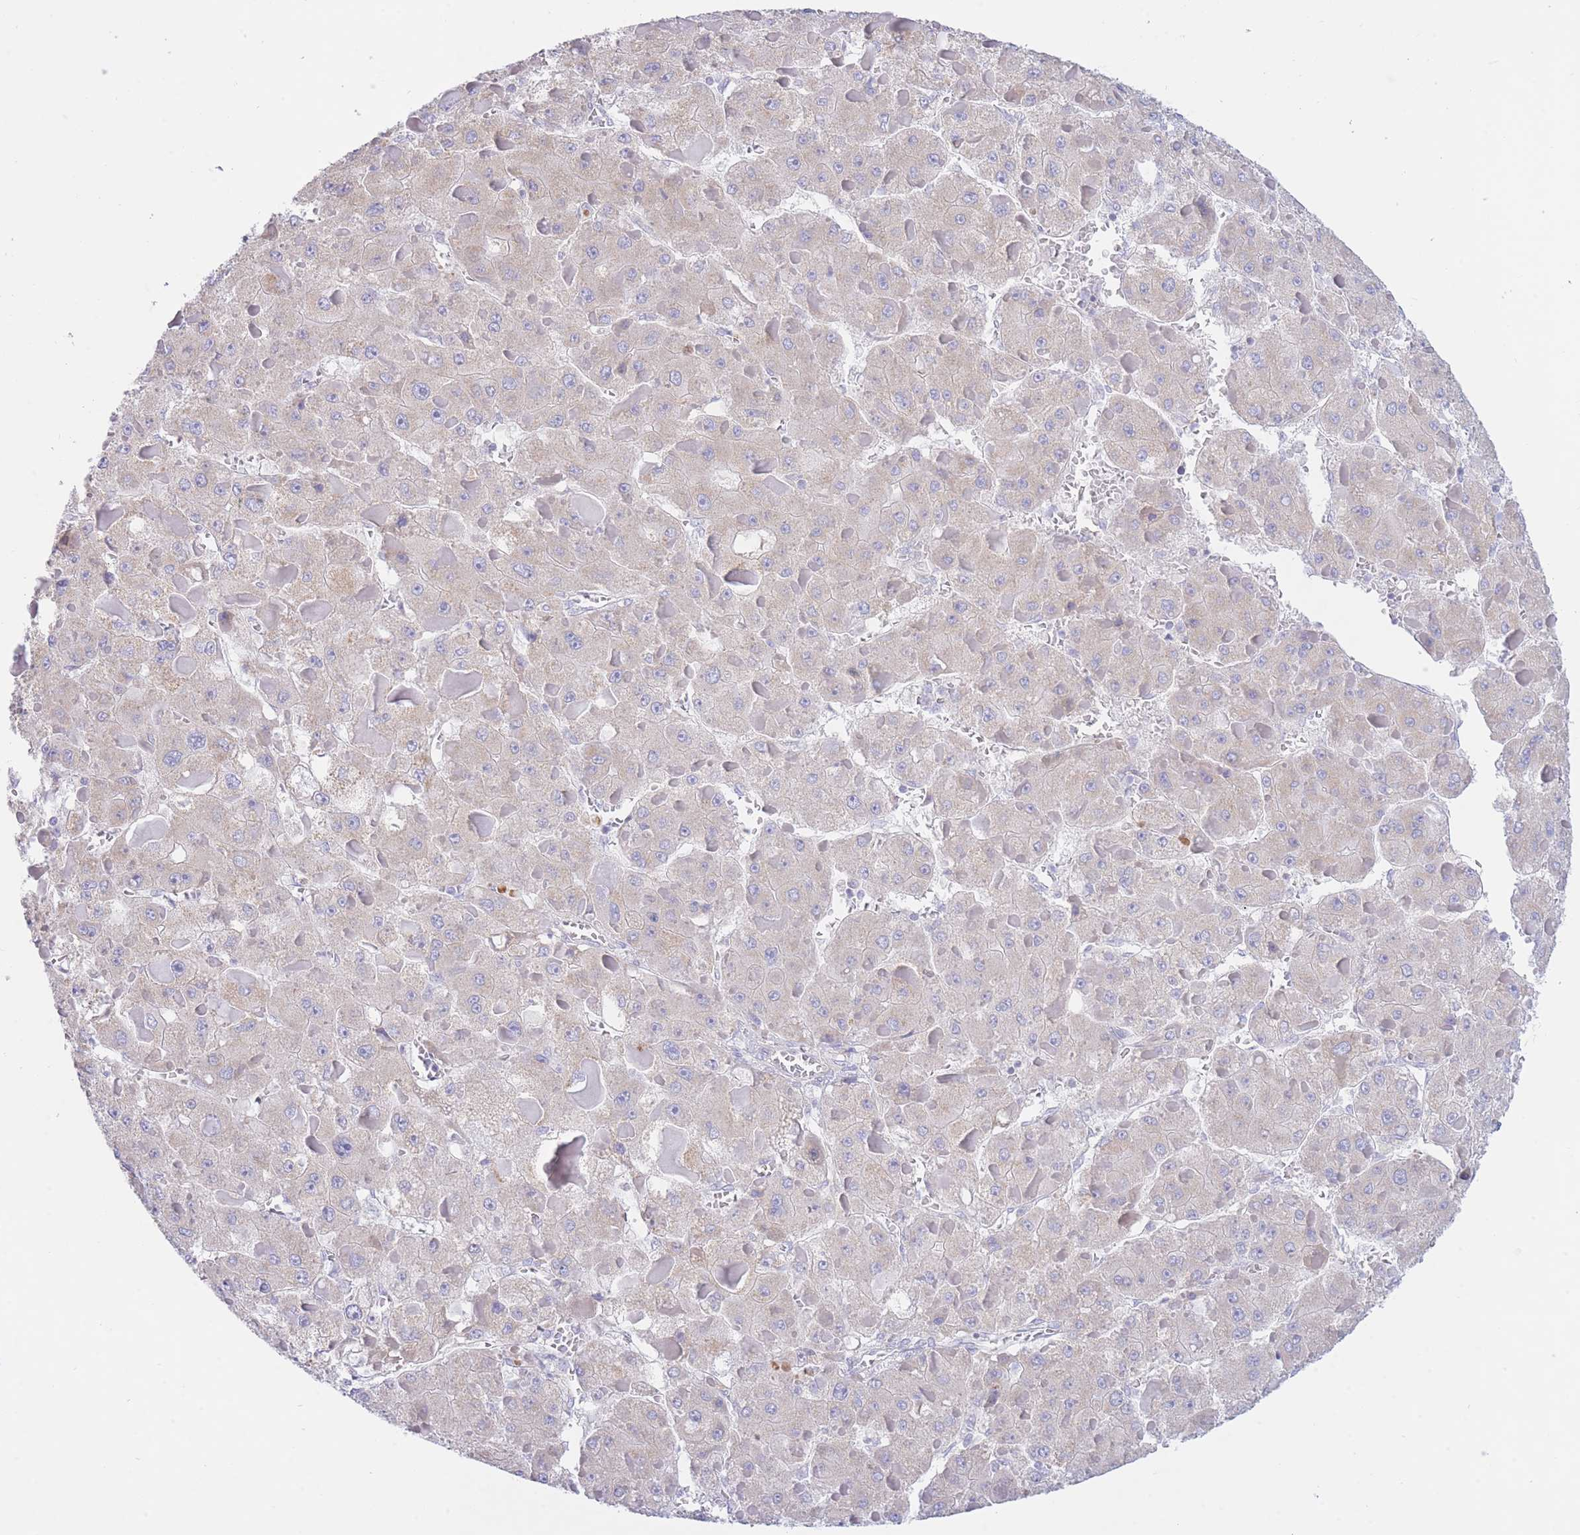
{"staining": {"intensity": "negative", "quantity": "none", "location": "none"}, "tissue": "liver cancer", "cell_type": "Tumor cells", "image_type": "cancer", "snomed": [{"axis": "morphology", "description": "Carcinoma, Hepatocellular, NOS"}, {"axis": "topography", "description": "Liver"}], "caption": "This is a histopathology image of immunohistochemistry (IHC) staining of liver cancer, which shows no expression in tumor cells.", "gene": "NANP", "patient": {"sex": "female", "age": 73}}